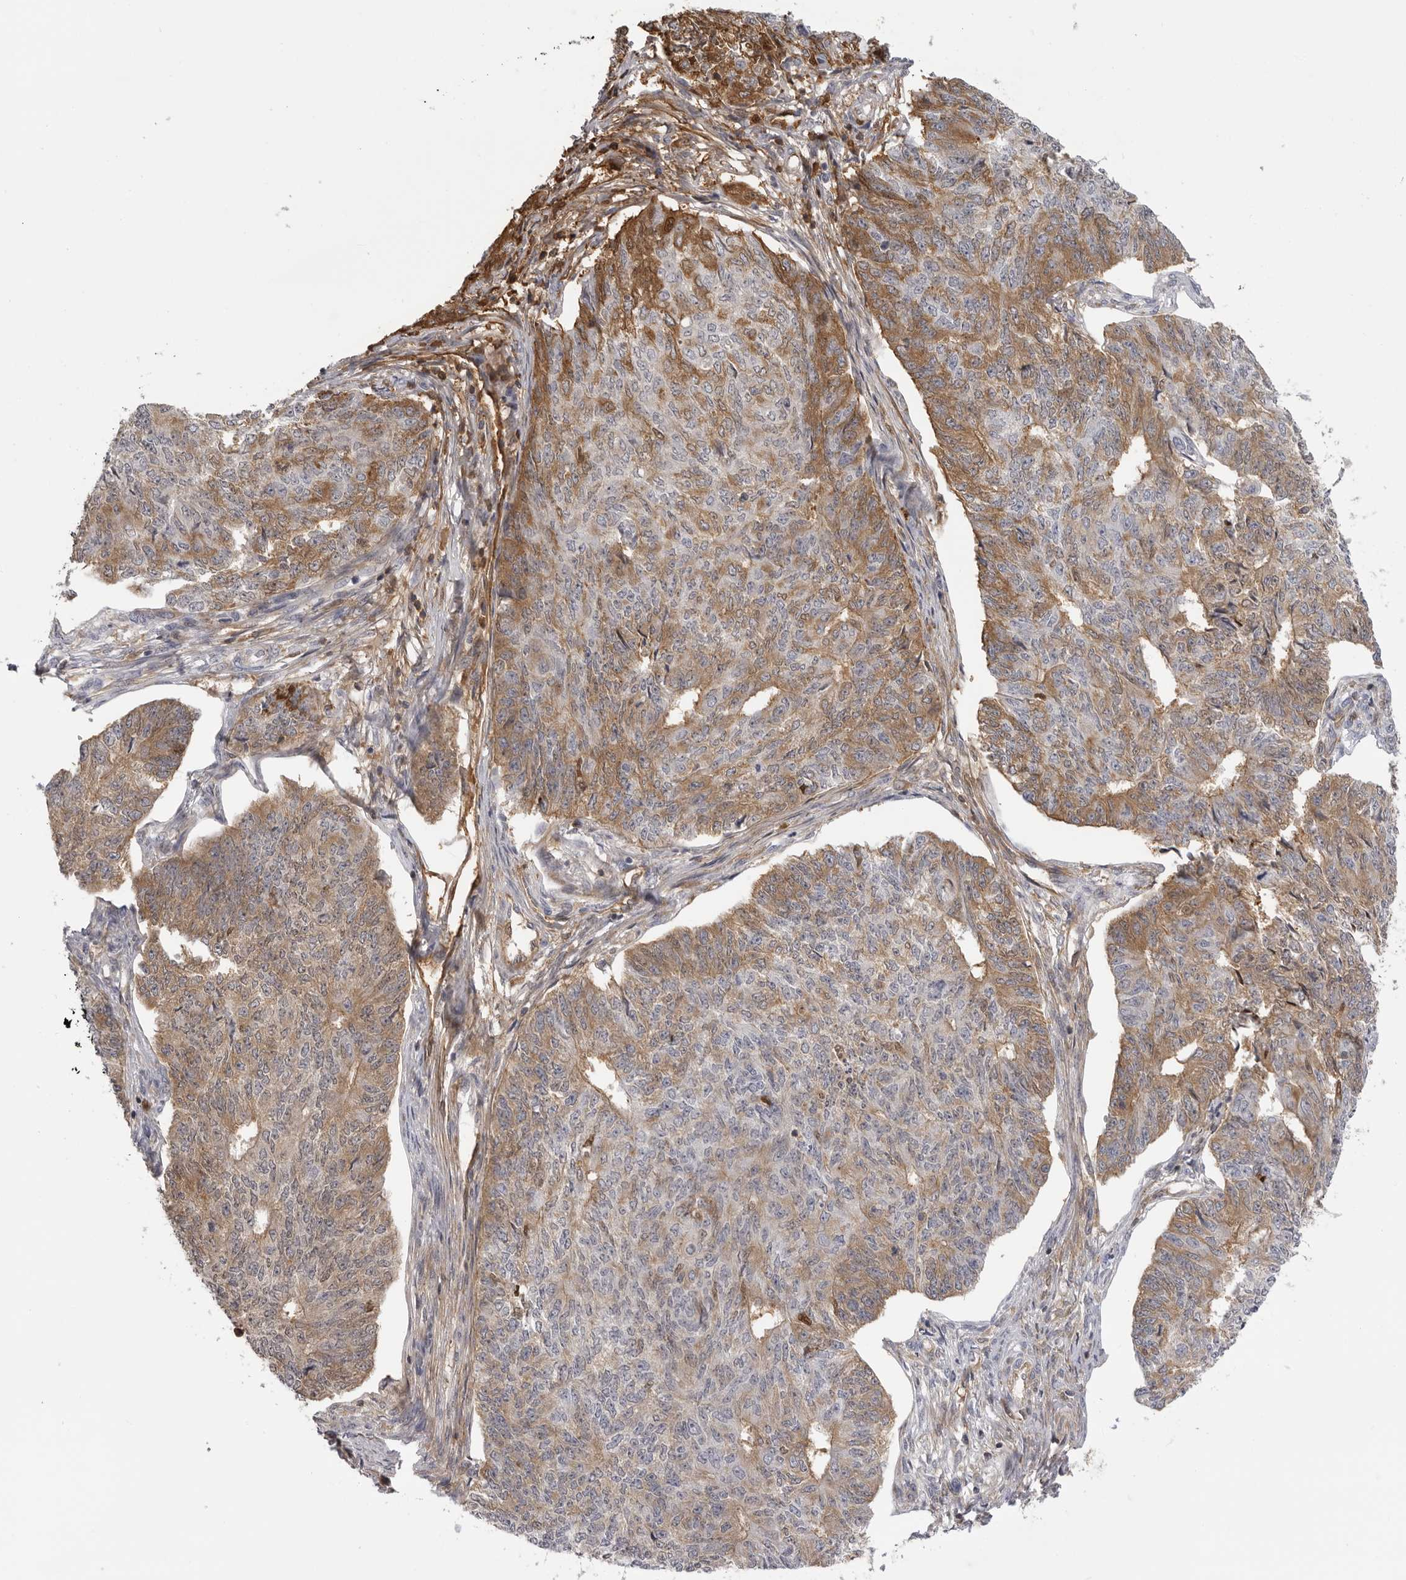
{"staining": {"intensity": "weak", "quantity": ">75%", "location": "cytoplasmic/membranous"}, "tissue": "endometrial cancer", "cell_type": "Tumor cells", "image_type": "cancer", "snomed": [{"axis": "morphology", "description": "Adenocarcinoma, NOS"}, {"axis": "topography", "description": "Endometrium"}], "caption": "Endometrial cancer (adenocarcinoma) tissue exhibits weak cytoplasmic/membranous staining in approximately >75% of tumor cells", "gene": "PLEKHF2", "patient": {"sex": "female", "age": 32}}